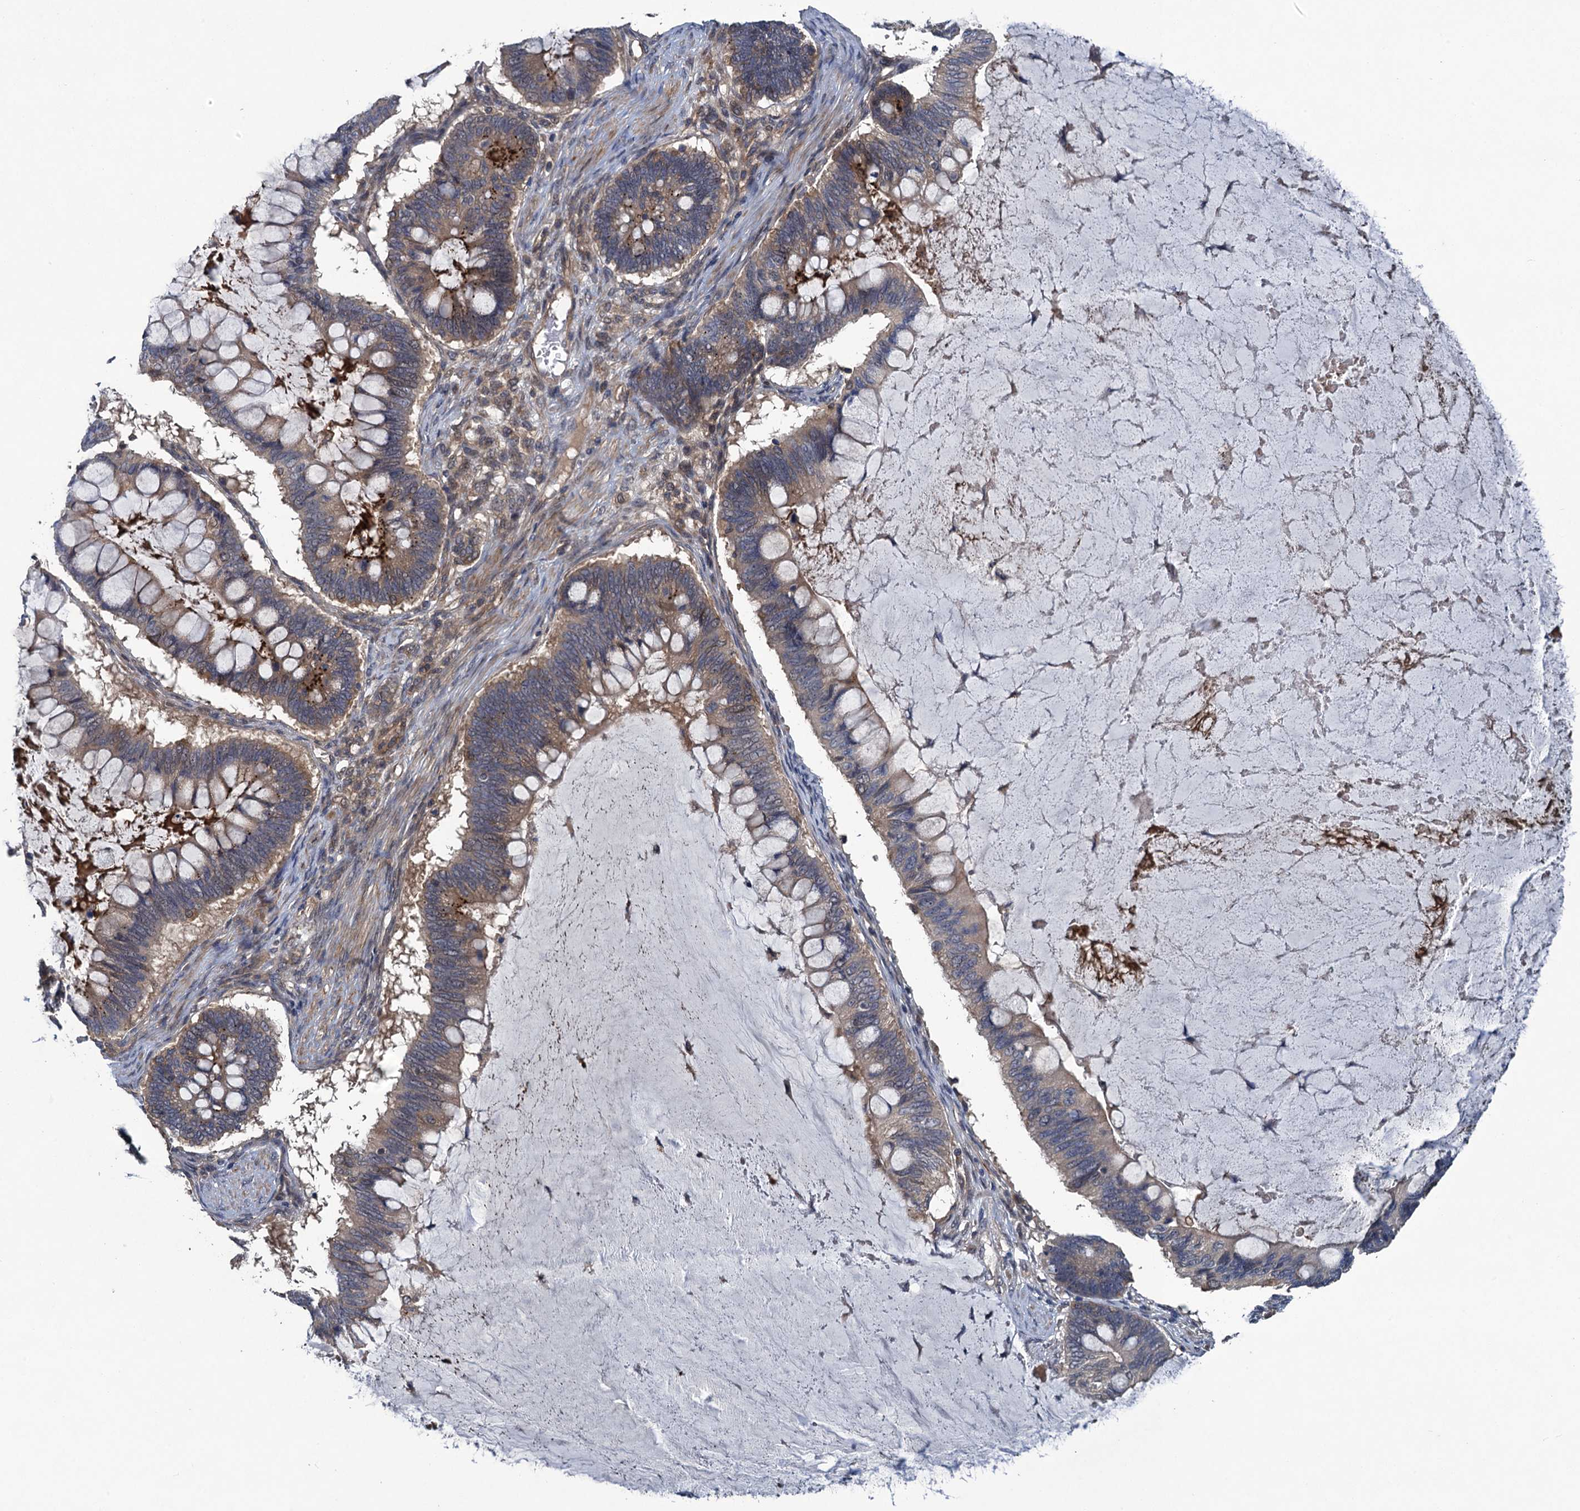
{"staining": {"intensity": "weak", "quantity": ">75%", "location": "cytoplasmic/membranous"}, "tissue": "ovarian cancer", "cell_type": "Tumor cells", "image_type": "cancer", "snomed": [{"axis": "morphology", "description": "Cystadenocarcinoma, mucinous, NOS"}, {"axis": "topography", "description": "Ovary"}], "caption": "High-power microscopy captured an immunohistochemistry (IHC) image of ovarian cancer, revealing weak cytoplasmic/membranous positivity in approximately >75% of tumor cells.", "gene": "CNTN5", "patient": {"sex": "female", "age": 61}}